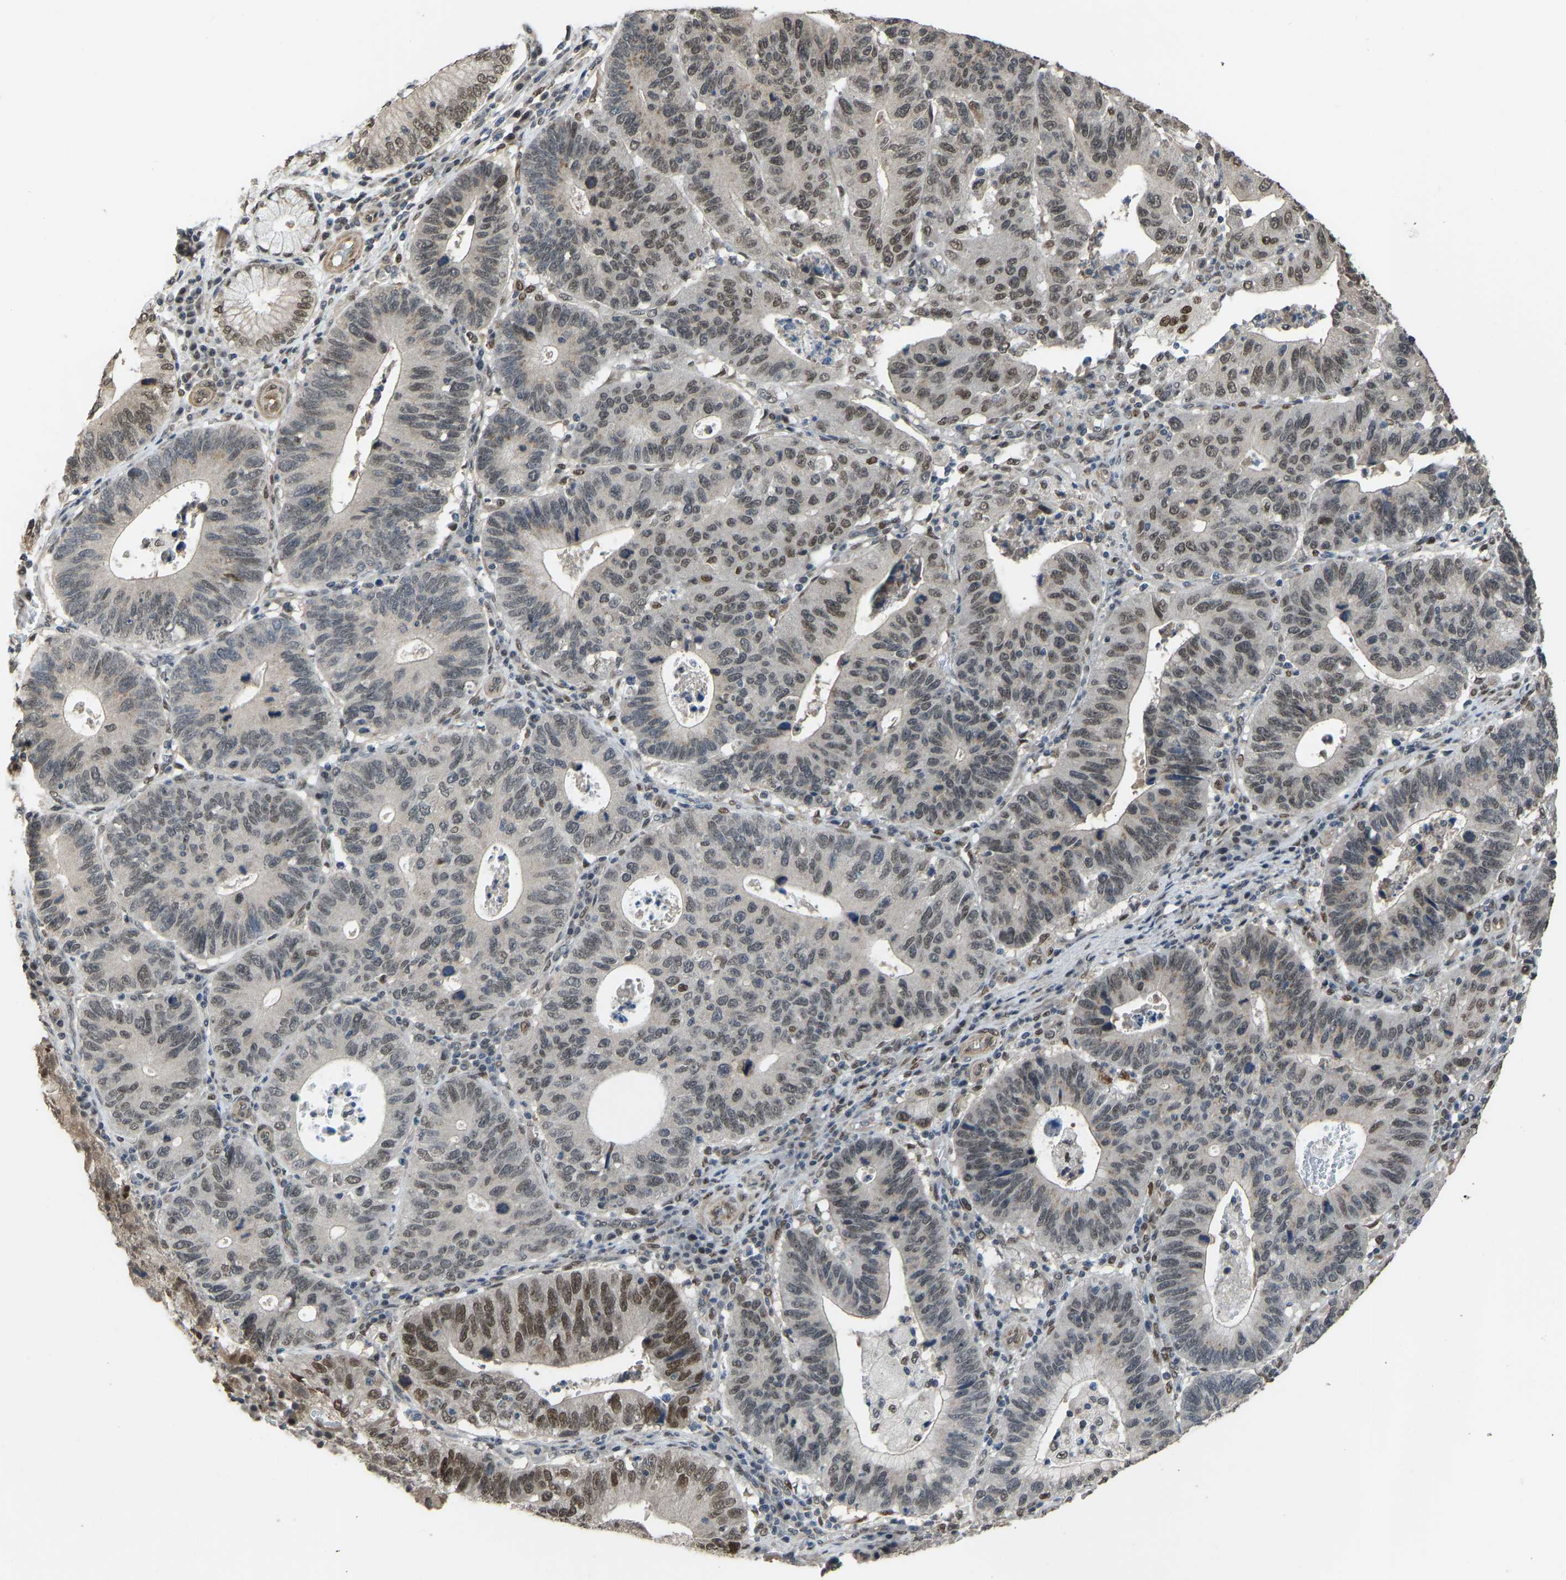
{"staining": {"intensity": "moderate", "quantity": "25%-75%", "location": "nuclear"}, "tissue": "stomach cancer", "cell_type": "Tumor cells", "image_type": "cancer", "snomed": [{"axis": "morphology", "description": "Adenocarcinoma, NOS"}, {"axis": "topography", "description": "Stomach"}], "caption": "Approximately 25%-75% of tumor cells in stomach cancer display moderate nuclear protein positivity as visualized by brown immunohistochemical staining.", "gene": "KPNA6", "patient": {"sex": "male", "age": 59}}